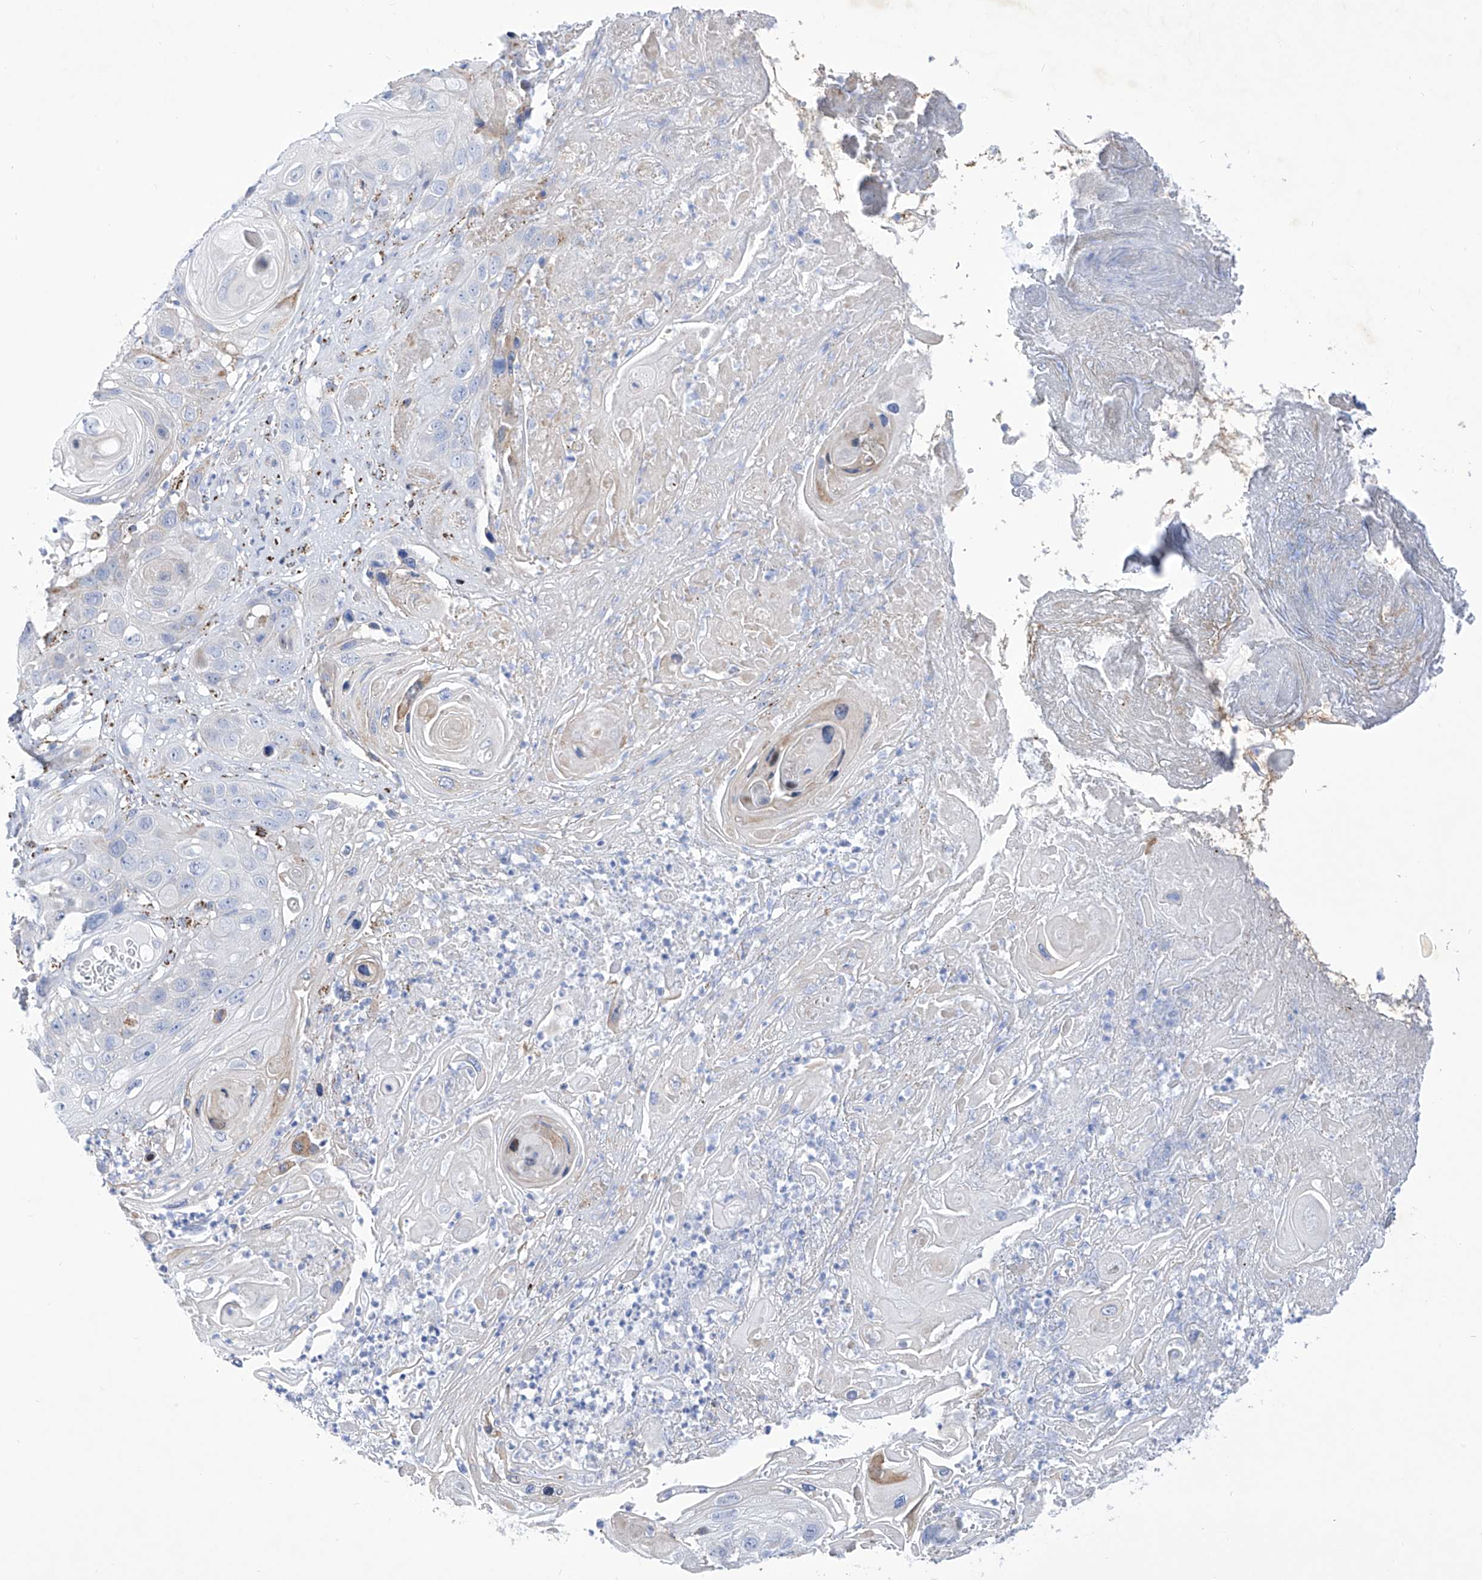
{"staining": {"intensity": "negative", "quantity": "none", "location": "none"}, "tissue": "skin cancer", "cell_type": "Tumor cells", "image_type": "cancer", "snomed": [{"axis": "morphology", "description": "Squamous cell carcinoma, NOS"}, {"axis": "topography", "description": "Skin"}], "caption": "The histopathology image reveals no staining of tumor cells in squamous cell carcinoma (skin). (Brightfield microscopy of DAB (3,3'-diaminobenzidine) IHC at high magnification).", "gene": "C1orf87", "patient": {"sex": "male", "age": 55}}